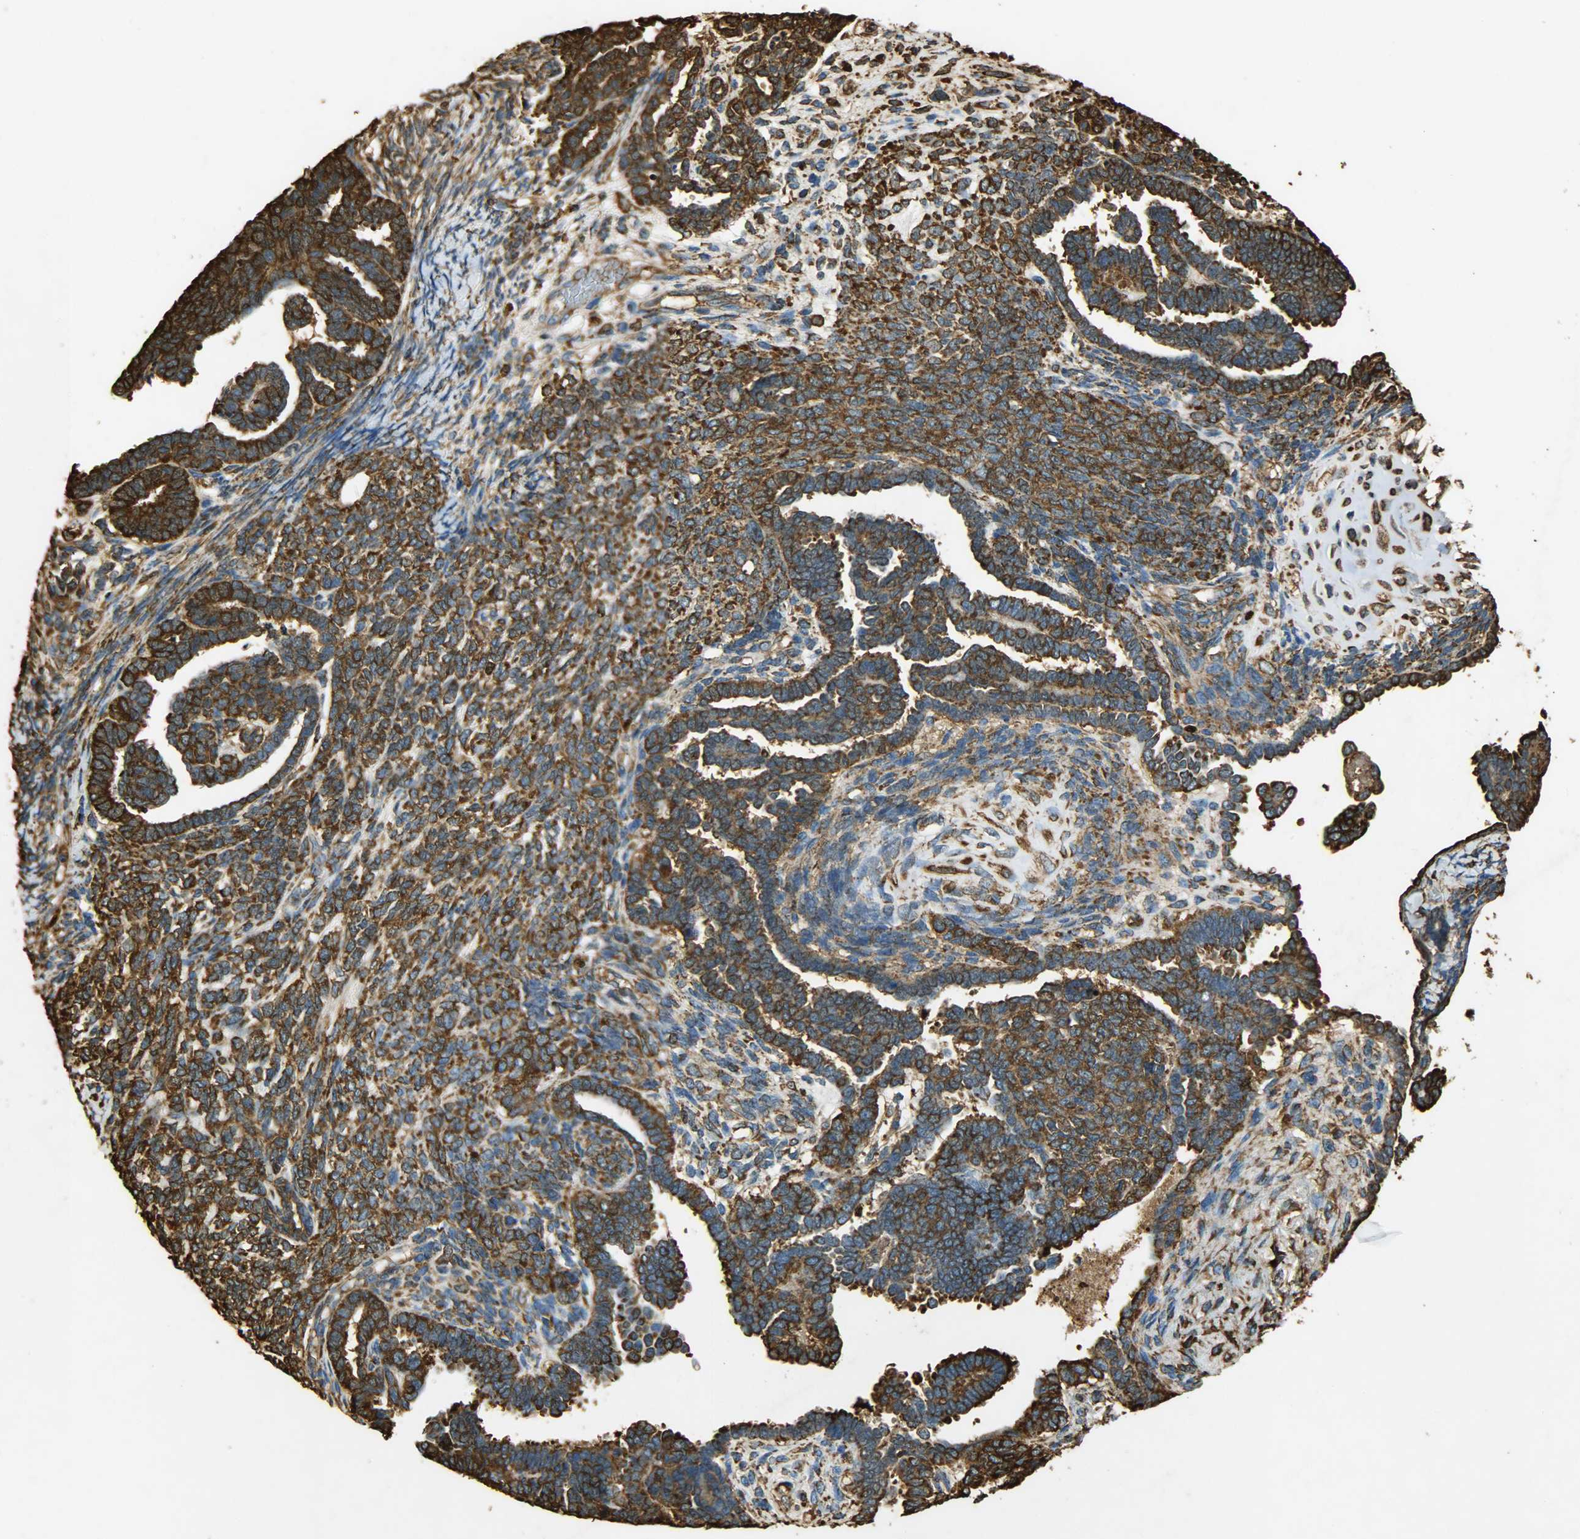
{"staining": {"intensity": "strong", "quantity": ">75%", "location": "cytoplasmic/membranous"}, "tissue": "endometrial cancer", "cell_type": "Tumor cells", "image_type": "cancer", "snomed": [{"axis": "morphology", "description": "Neoplasm, malignant, NOS"}, {"axis": "topography", "description": "Endometrium"}], "caption": "Immunohistochemistry (IHC) histopathology image of neoplastic tissue: human malignant neoplasm (endometrial) stained using immunohistochemistry demonstrates high levels of strong protein expression localized specifically in the cytoplasmic/membranous of tumor cells, appearing as a cytoplasmic/membranous brown color.", "gene": "HSP90B1", "patient": {"sex": "female", "age": 74}}